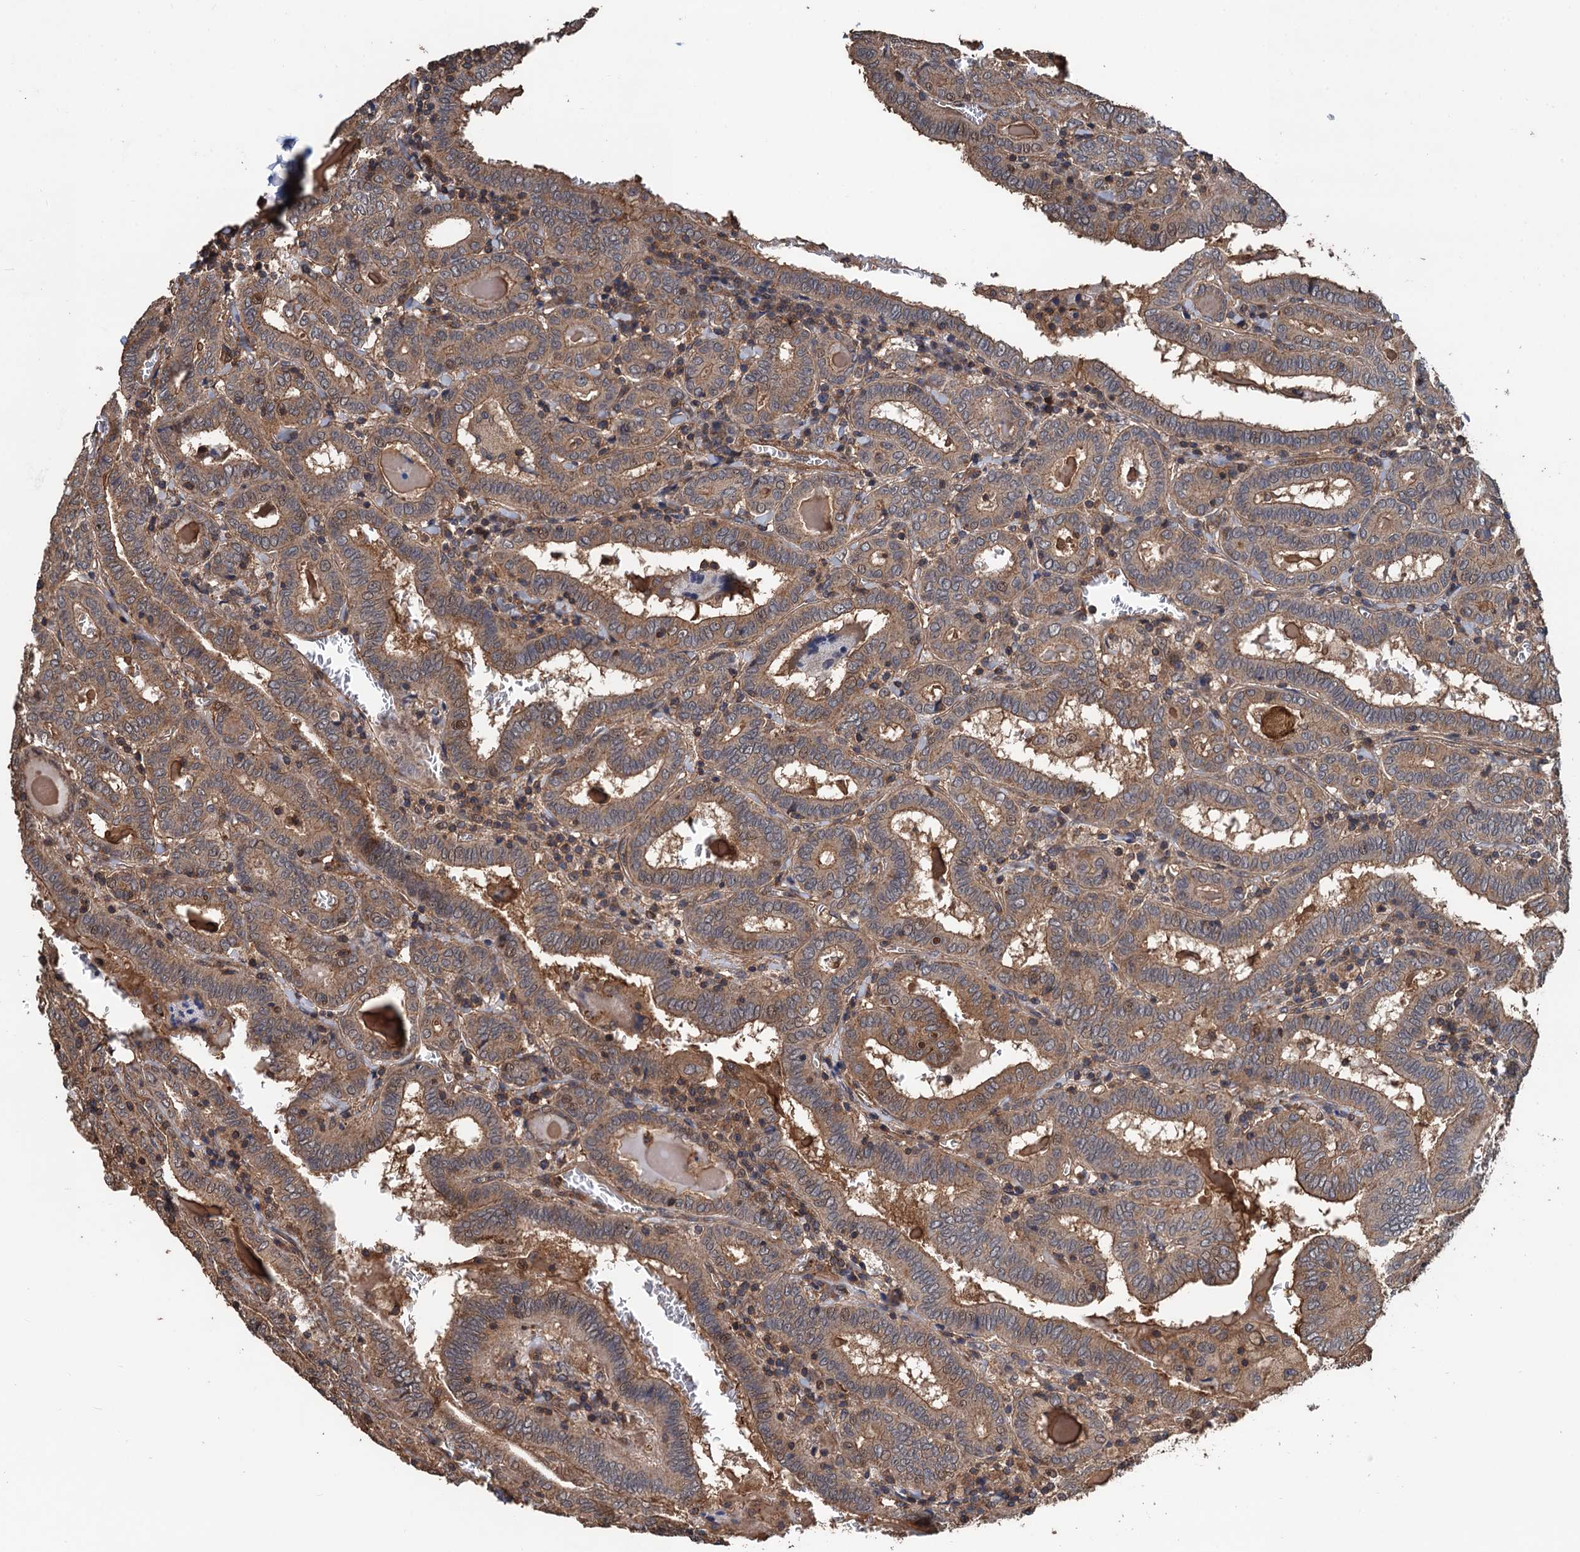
{"staining": {"intensity": "moderate", "quantity": ">75%", "location": "cytoplasmic/membranous"}, "tissue": "thyroid cancer", "cell_type": "Tumor cells", "image_type": "cancer", "snomed": [{"axis": "morphology", "description": "Papillary adenocarcinoma, NOS"}, {"axis": "topography", "description": "Thyroid gland"}], "caption": "A photomicrograph of human thyroid cancer stained for a protein exhibits moderate cytoplasmic/membranous brown staining in tumor cells. The staining was performed using DAB (3,3'-diaminobenzidine), with brown indicating positive protein expression. Nuclei are stained blue with hematoxylin.", "gene": "PPP4R1", "patient": {"sex": "female", "age": 72}}